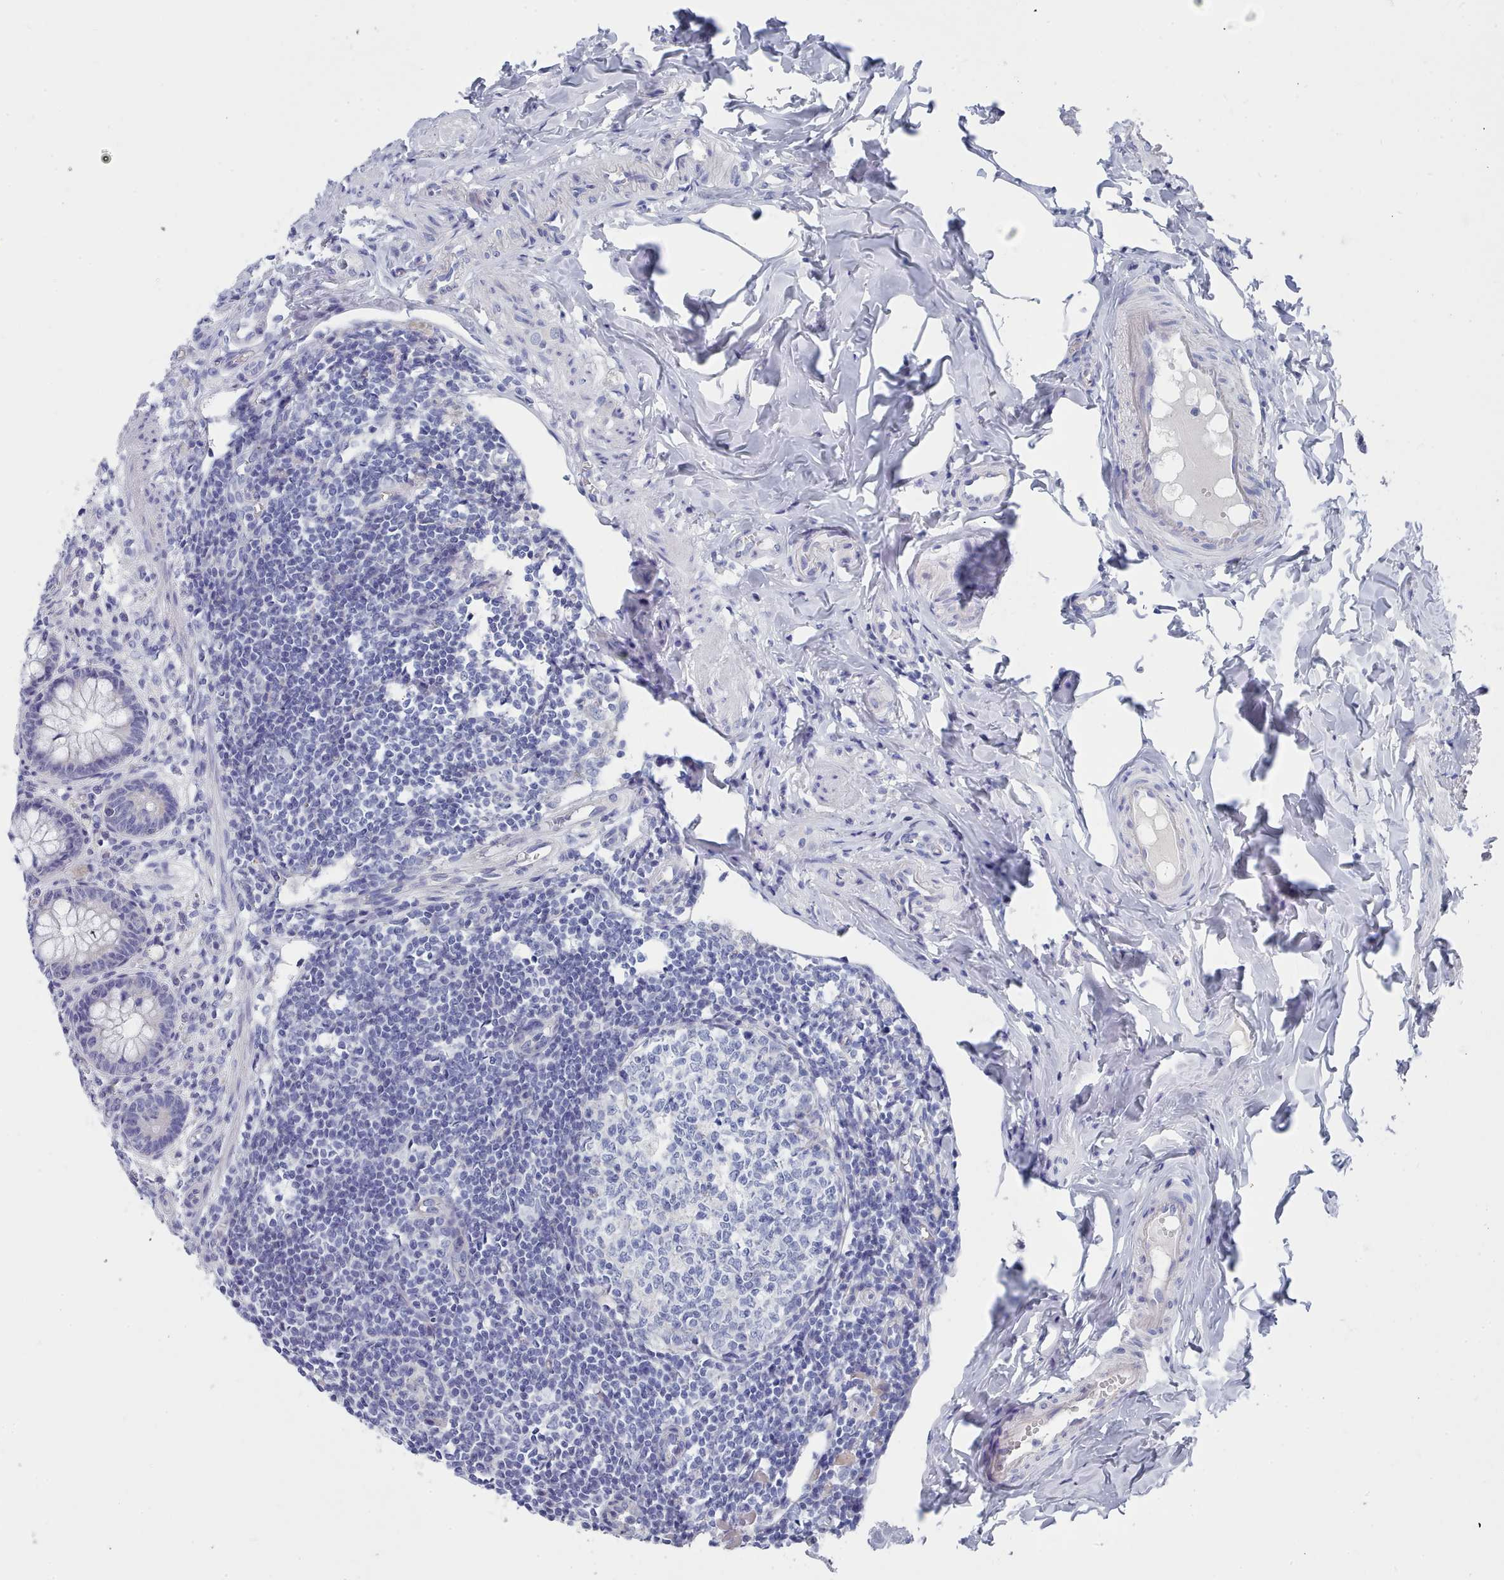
{"staining": {"intensity": "negative", "quantity": "none", "location": "none"}, "tissue": "appendix", "cell_type": "Glandular cells", "image_type": "normal", "snomed": [{"axis": "morphology", "description": "Normal tissue, NOS"}, {"axis": "topography", "description": "Appendix"}], "caption": "This histopathology image is of normal appendix stained with IHC to label a protein in brown with the nuclei are counter-stained blue. There is no expression in glandular cells. Brightfield microscopy of IHC stained with DAB (3,3'-diaminobenzidine) (brown) and hematoxylin (blue), captured at high magnification.", "gene": "ENSG00000285188", "patient": {"sex": "female", "age": 33}}